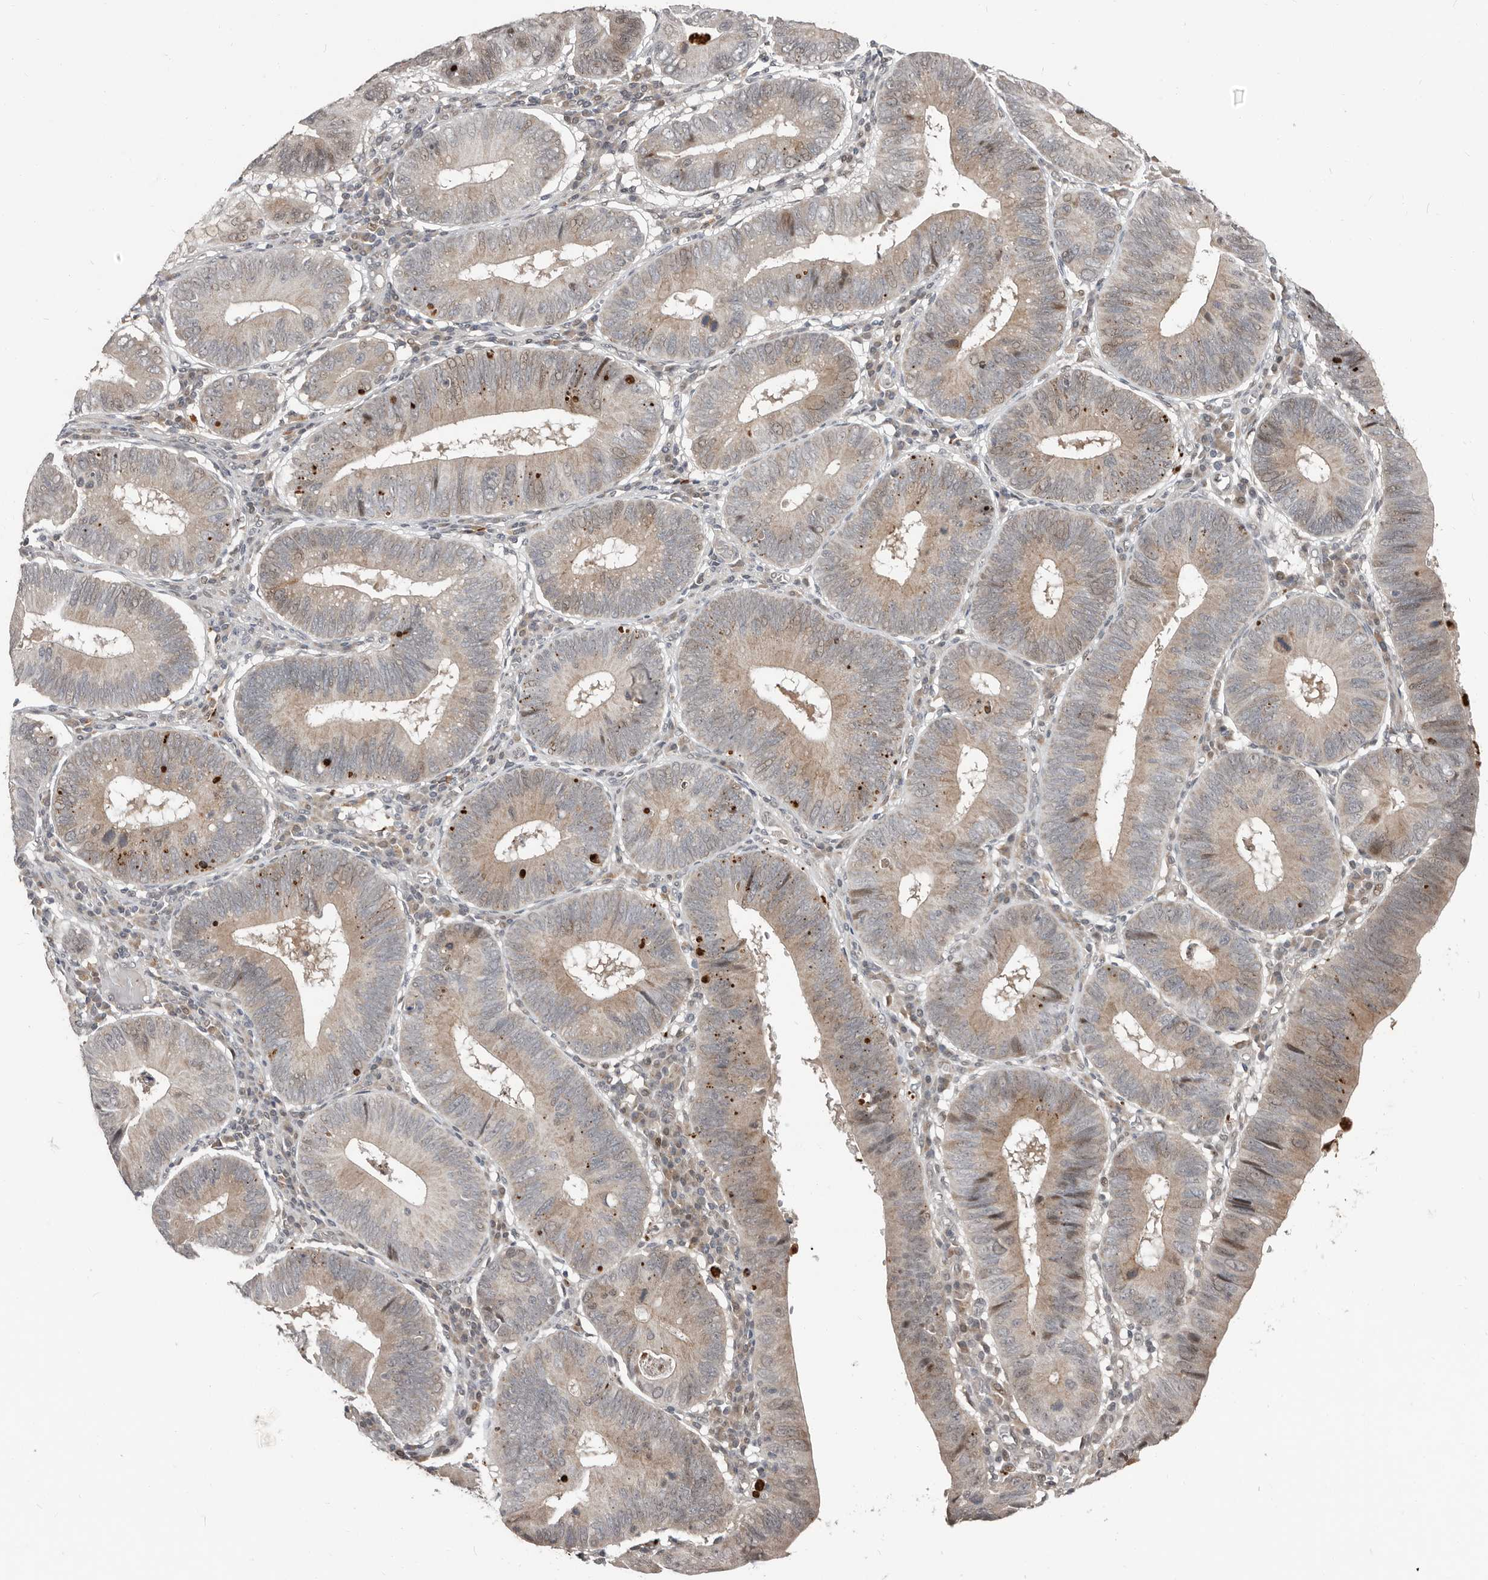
{"staining": {"intensity": "weak", "quantity": "25%-75%", "location": "cytoplasmic/membranous,nuclear"}, "tissue": "stomach cancer", "cell_type": "Tumor cells", "image_type": "cancer", "snomed": [{"axis": "morphology", "description": "Adenocarcinoma, NOS"}, {"axis": "topography", "description": "Stomach"}], "caption": "Tumor cells display low levels of weak cytoplasmic/membranous and nuclear staining in approximately 25%-75% of cells in human adenocarcinoma (stomach).", "gene": "APOL6", "patient": {"sex": "male", "age": 59}}